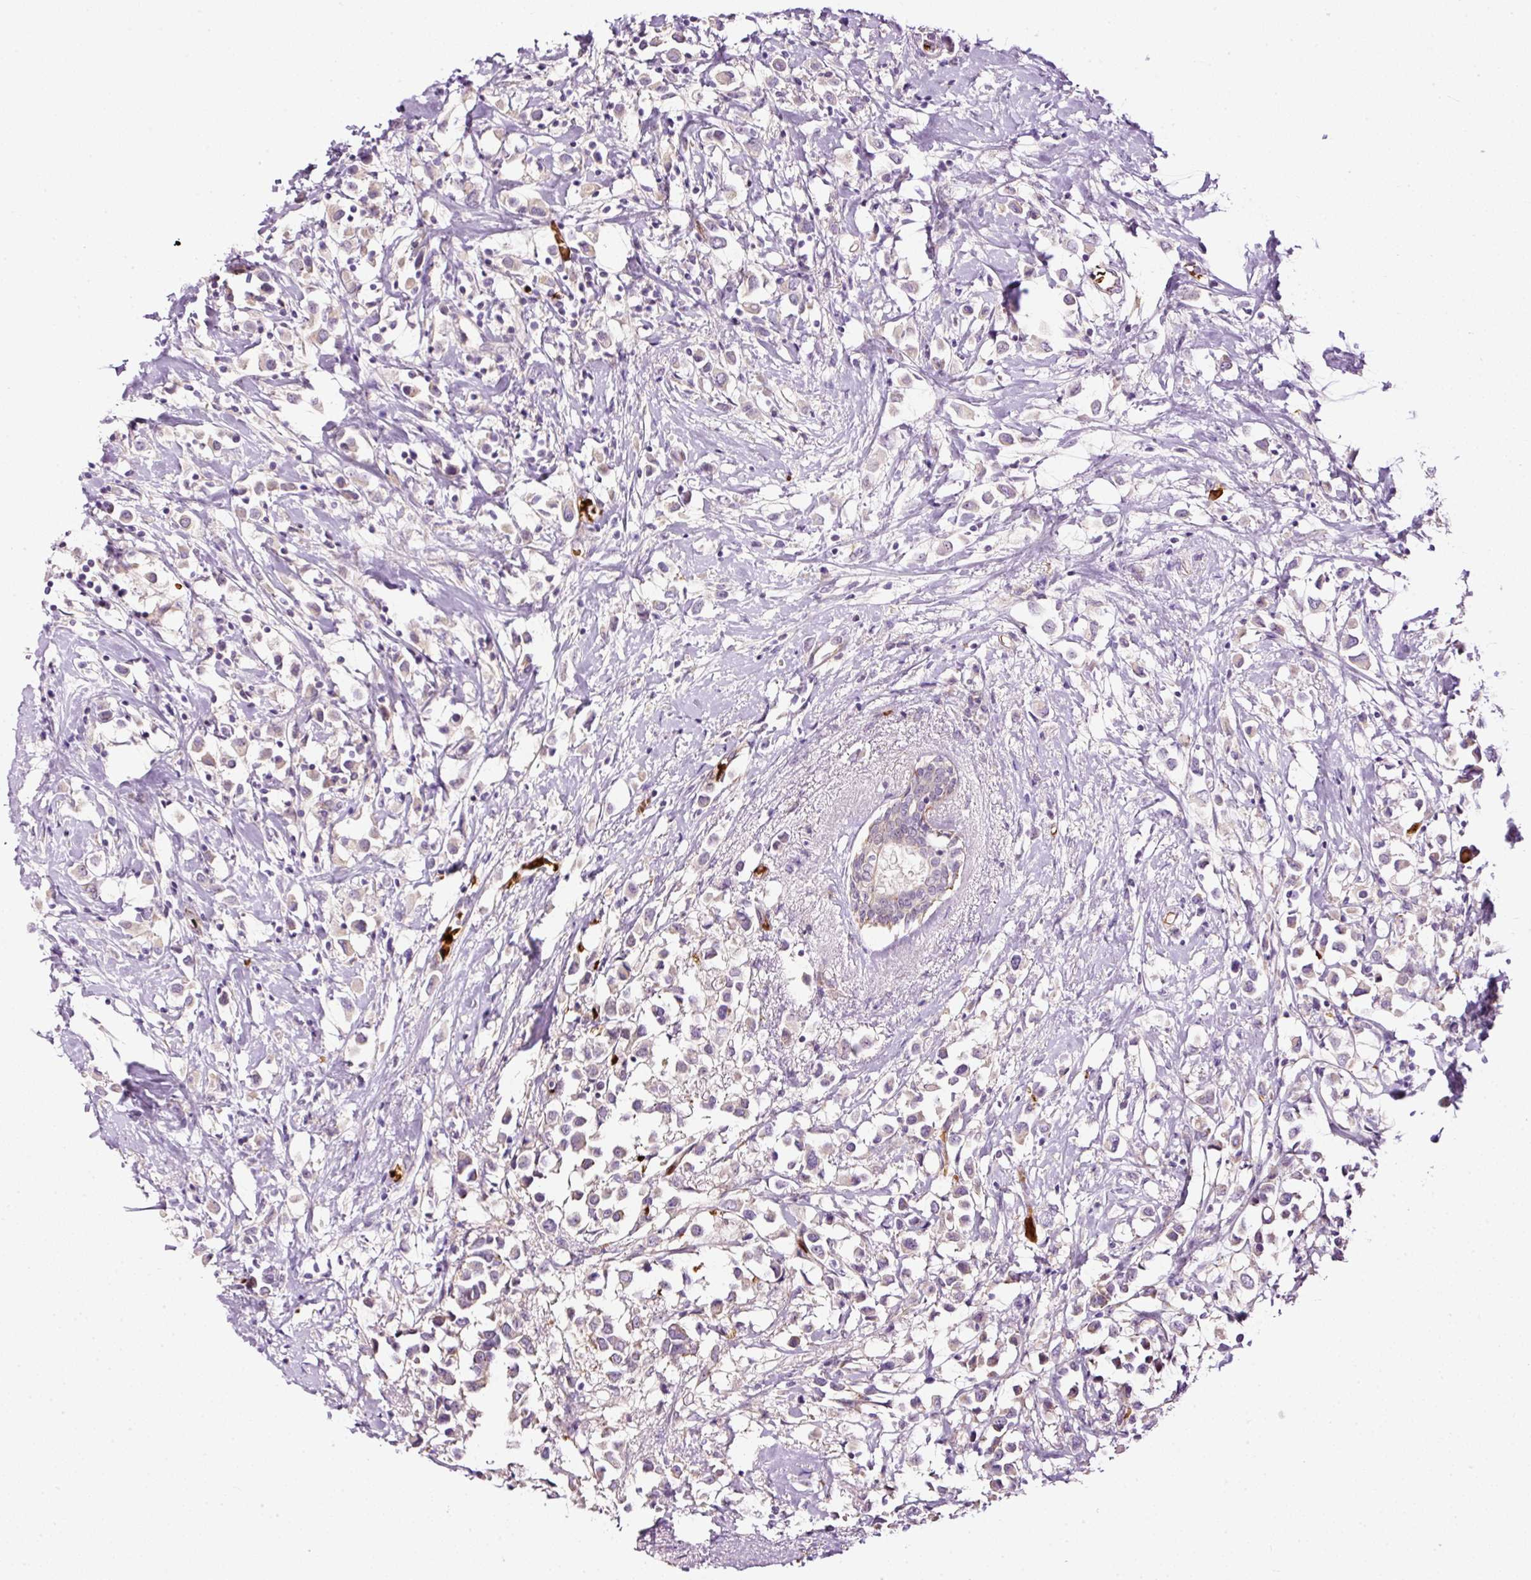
{"staining": {"intensity": "weak", "quantity": "<25%", "location": "cytoplasmic/membranous"}, "tissue": "breast cancer", "cell_type": "Tumor cells", "image_type": "cancer", "snomed": [{"axis": "morphology", "description": "Duct carcinoma"}, {"axis": "topography", "description": "Breast"}], "caption": "Human breast cancer stained for a protein using immunohistochemistry displays no staining in tumor cells.", "gene": "USHBP1", "patient": {"sex": "female", "age": 61}}